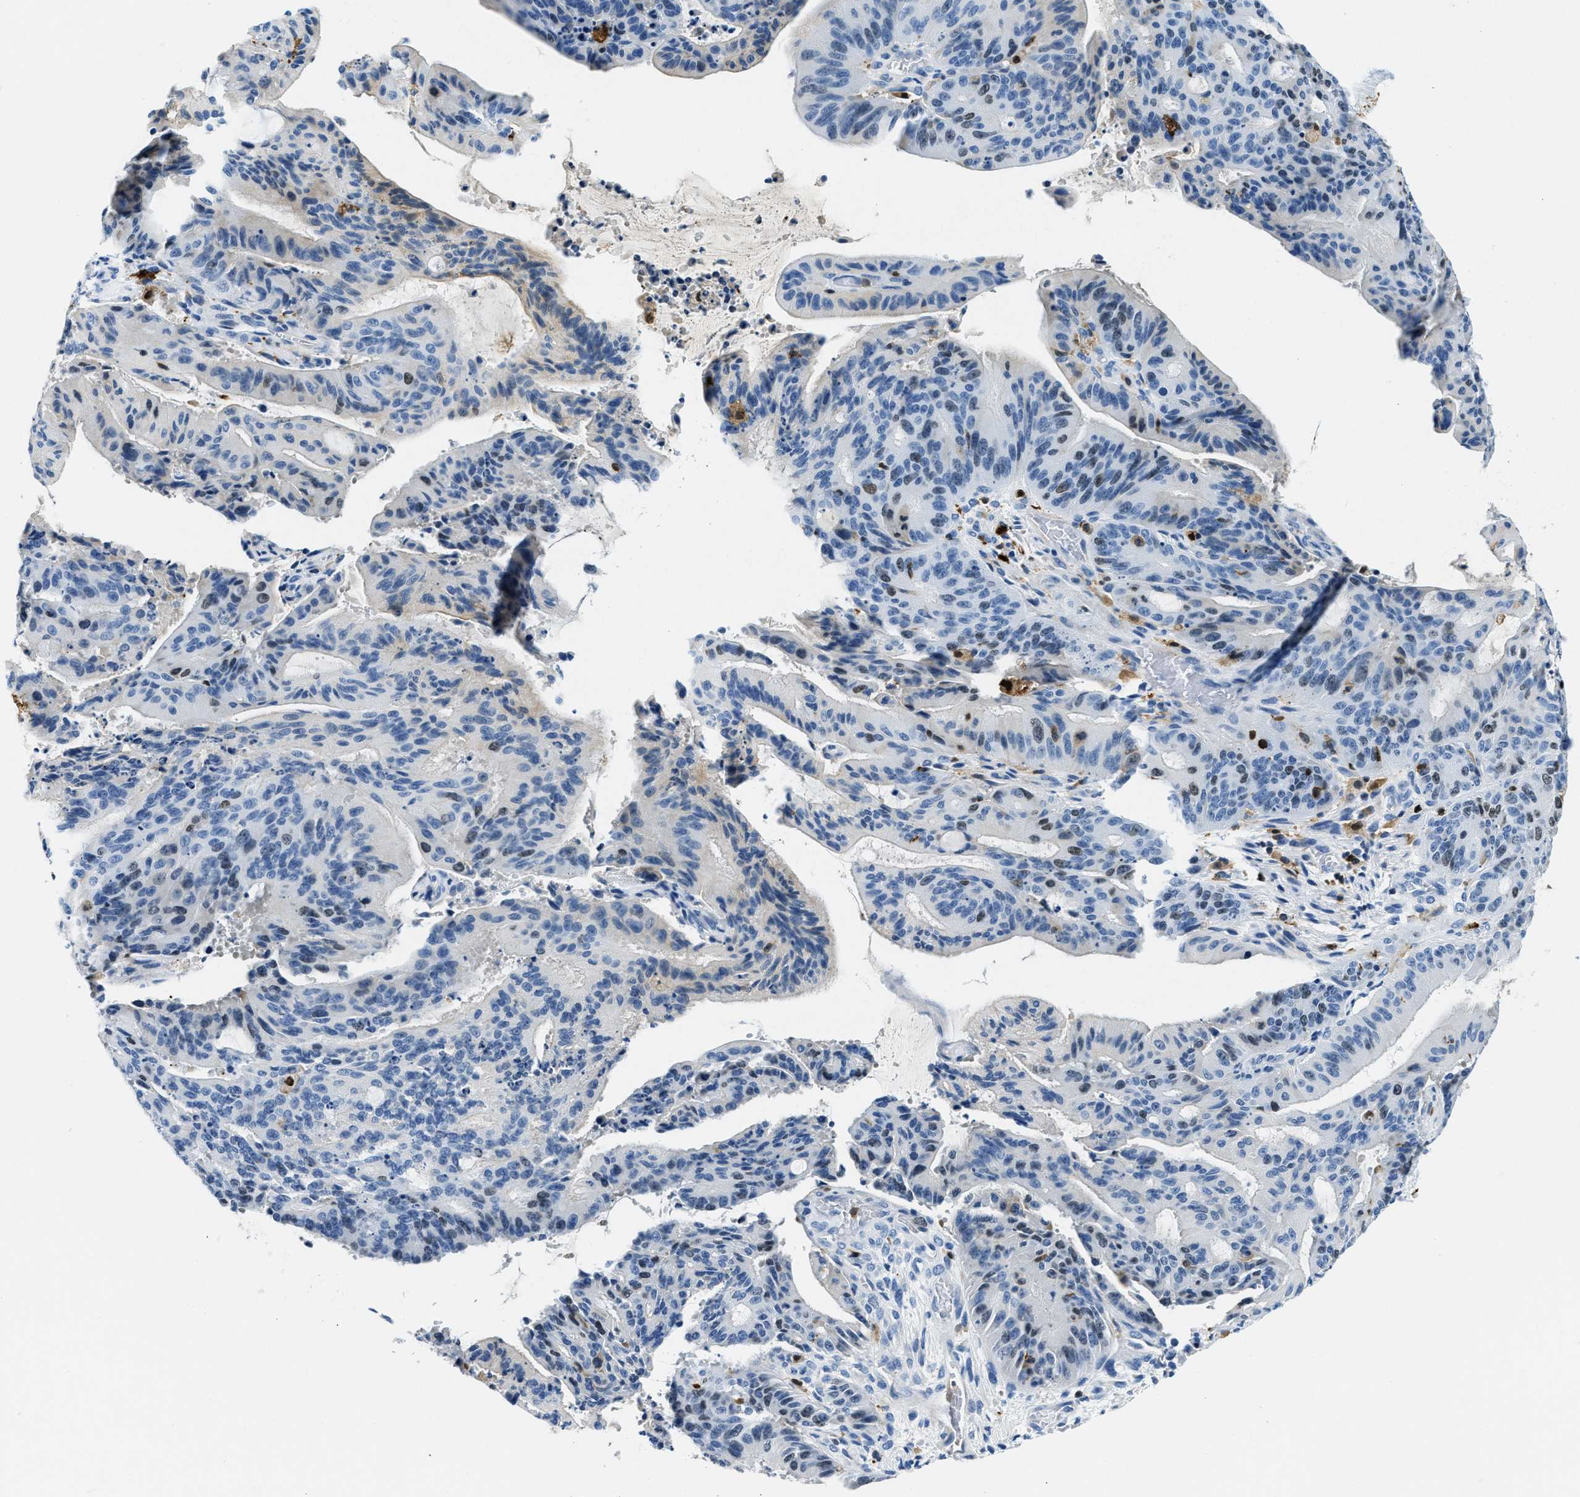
{"staining": {"intensity": "negative", "quantity": "none", "location": "none"}, "tissue": "liver cancer", "cell_type": "Tumor cells", "image_type": "cancer", "snomed": [{"axis": "morphology", "description": "Normal tissue, NOS"}, {"axis": "morphology", "description": "Cholangiocarcinoma"}, {"axis": "topography", "description": "Liver"}, {"axis": "topography", "description": "Peripheral nerve tissue"}], "caption": "An immunohistochemistry image of liver cholangiocarcinoma is shown. There is no staining in tumor cells of liver cholangiocarcinoma. Brightfield microscopy of immunohistochemistry (IHC) stained with DAB (brown) and hematoxylin (blue), captured at high magnification.", "gene": "CAPG", "patient": {"sex": "female", "age": 73}}